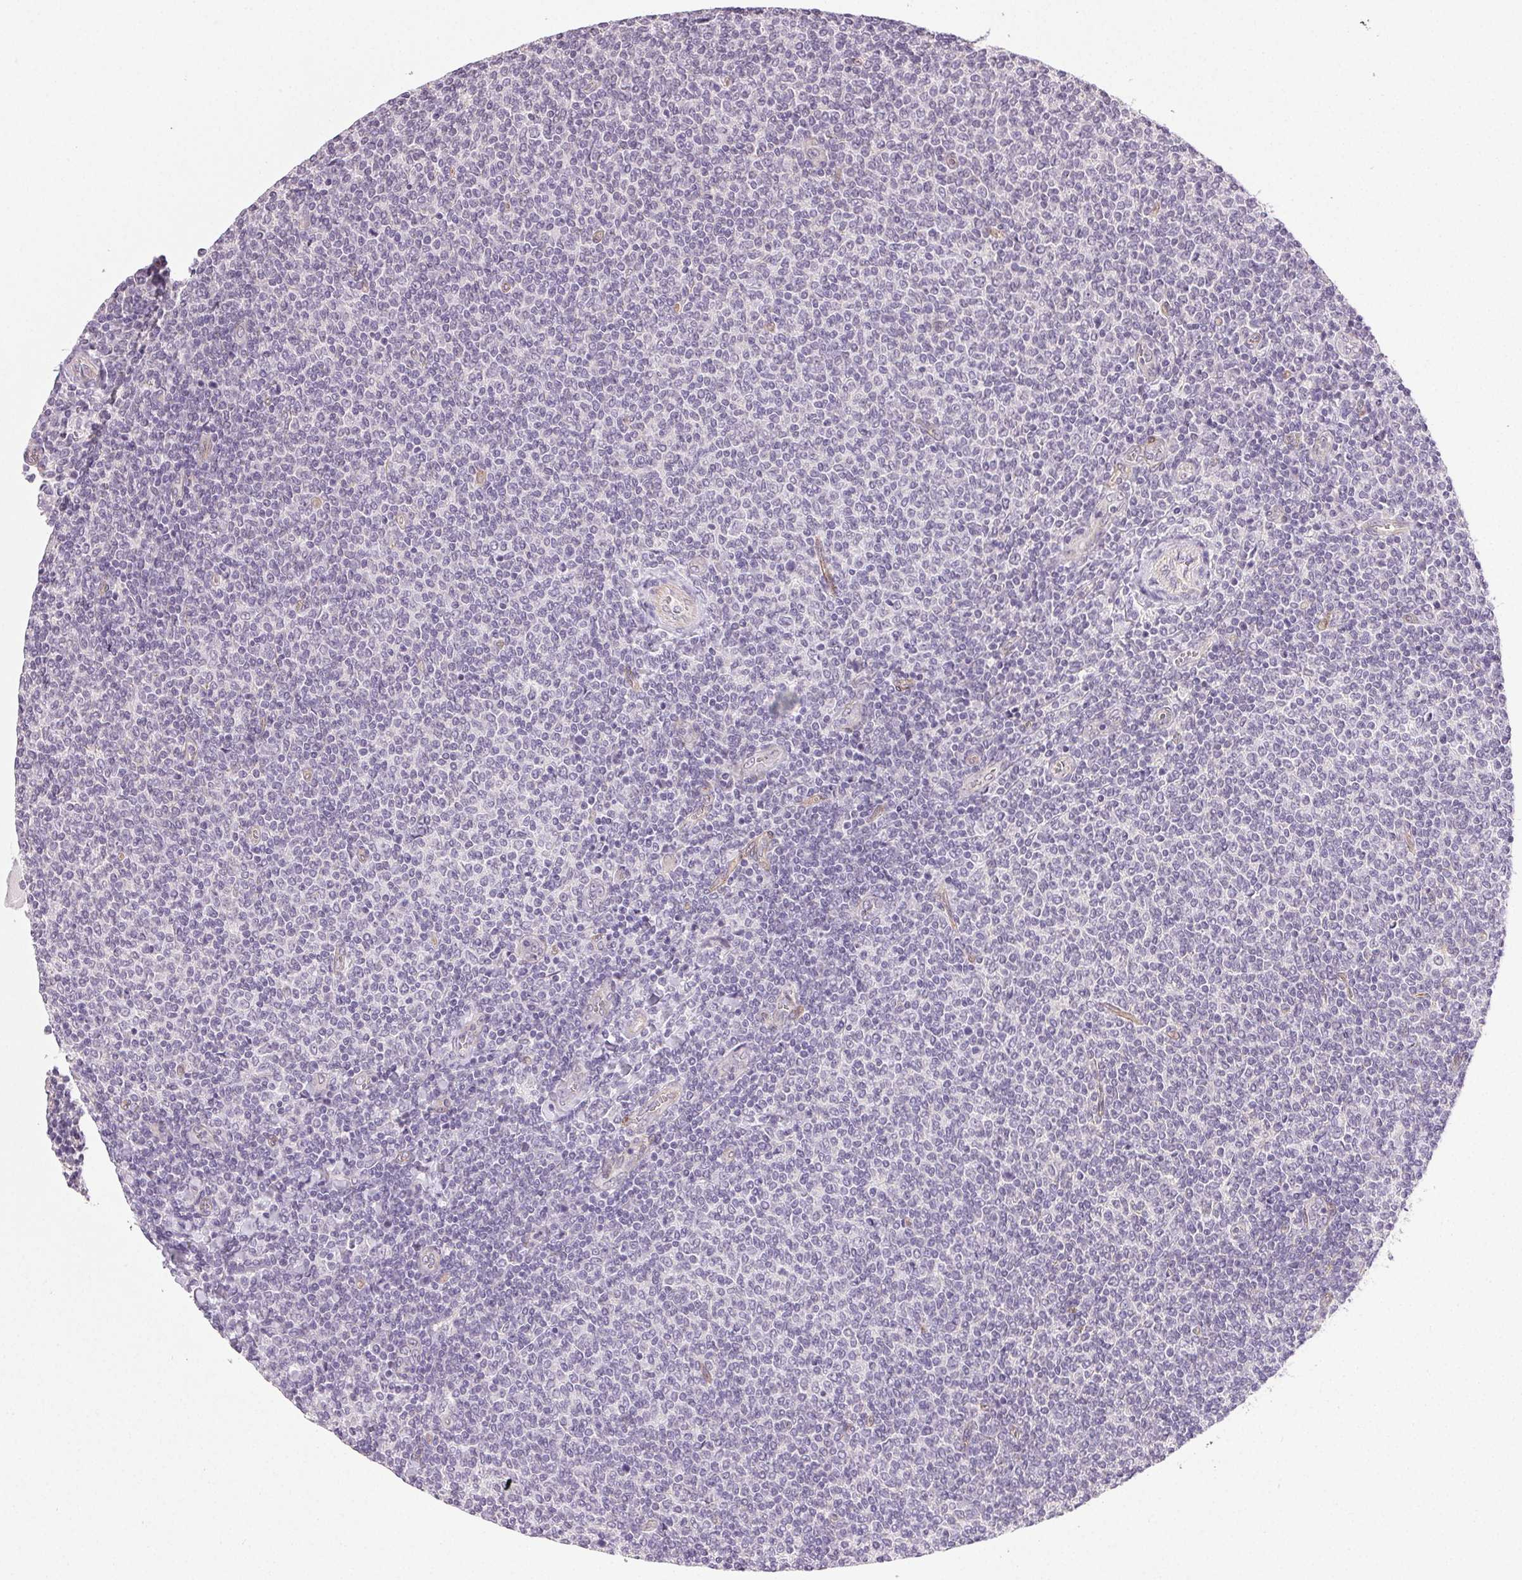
{"staining": {"intensity": "negative", "quantity": "none", "location": "none"}, "tissue": "lymphoma", "cell_type": "Tumor cells", "image_type": "cancer", "snomed": [{"axis": "morphology", "description": "Malignant lymphoma, non-Hodgkin's type, Low grade"}, {"axis": "topography", "description": "Lymph node"}], "caption": "Low-grade malignant lymphoma, non-Hodgkin's type was stained to show a protein in brown. There is no significant expression in tumor cells.", "gene": "PLCB1", "patient": {"sex": "male", "age": 52}}